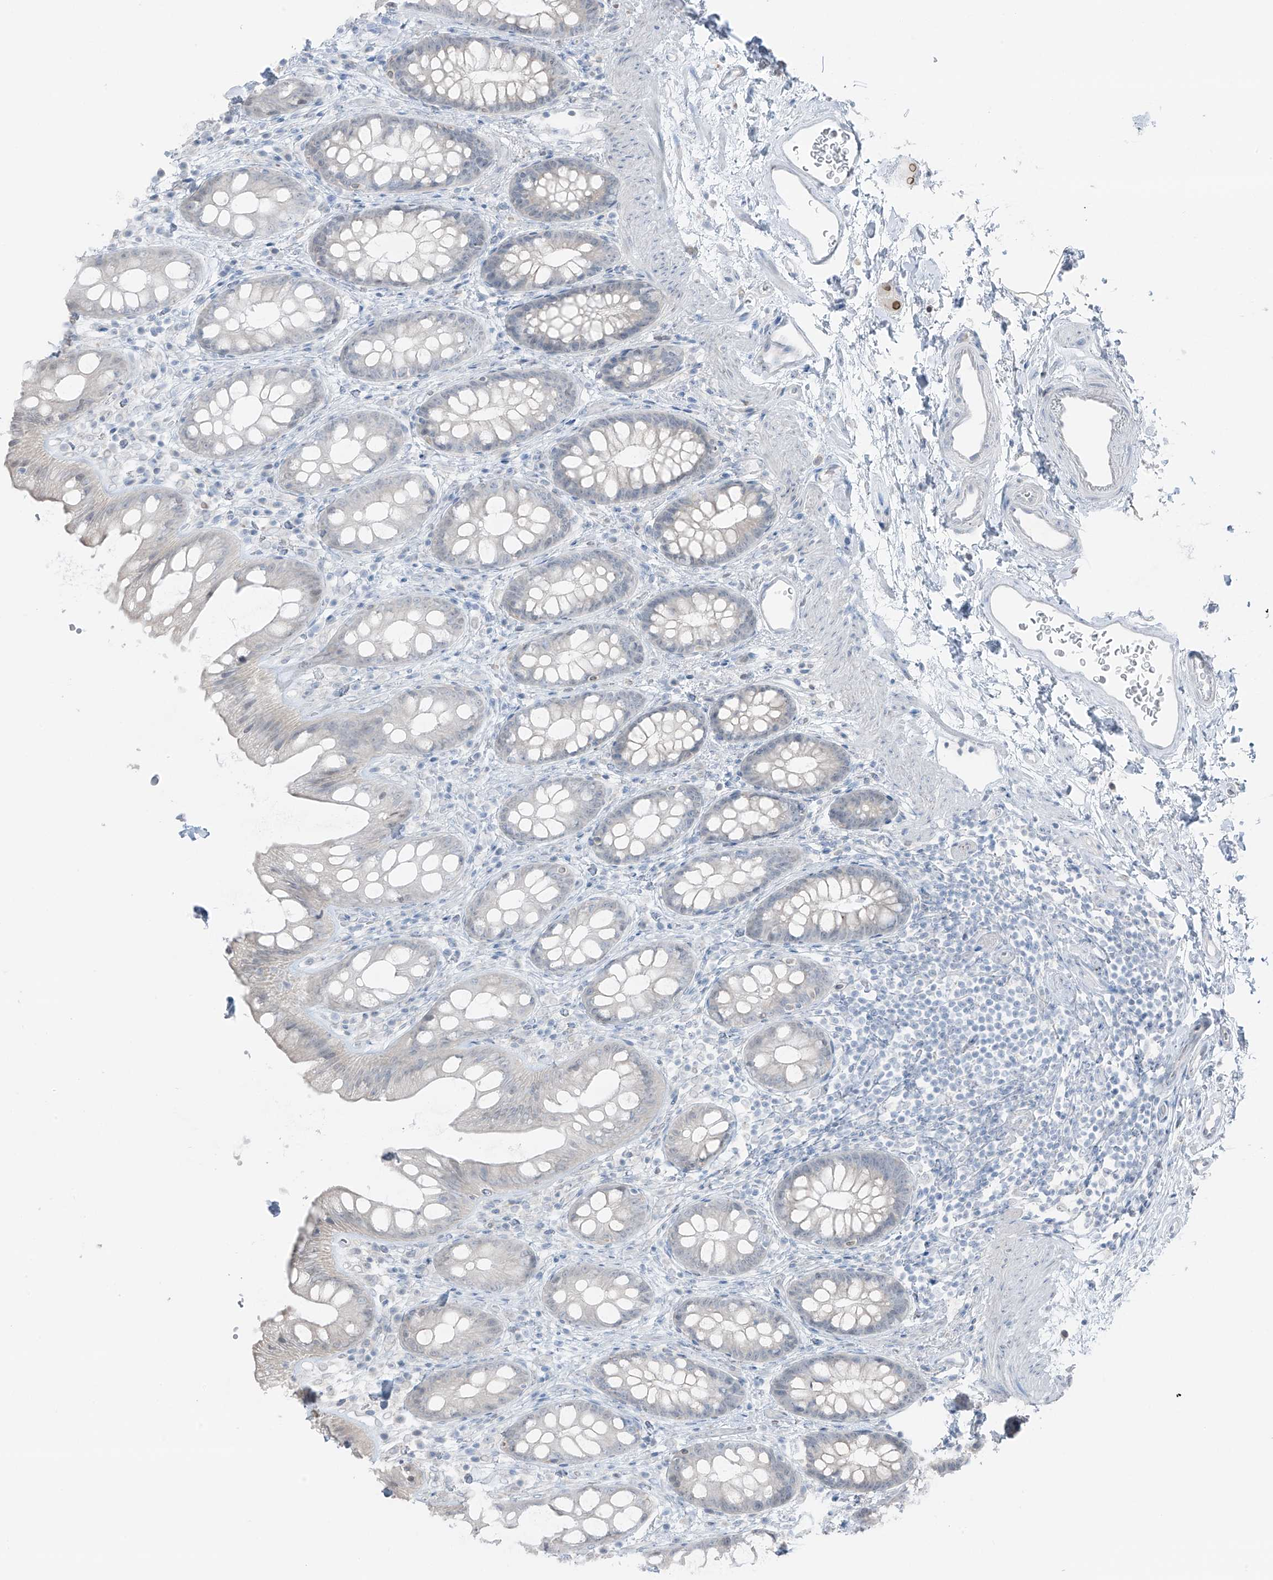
{"staining": {"intensity": "weak", "quantity": "<25%", "location": "cytoplasmic/membranous"}, "tissue": "rectum", "cell_type": "Glandular cells", "image_type": "normal", "snomed": [{"axis": "morphology", "description": "Normal tissue, NOS"}, {"axis": "topography", "description": "Rectum"}], "caption": "Glandular cells show no significant positivity in unremarkable rectum. The staining is performed using DAB (3,3'-diaminobenzidine) brown chromogen with nuclei counter-stained in using hematoxylin.", "gene": "PRDM6", "patient": {"sex": "female", "age": 65}}